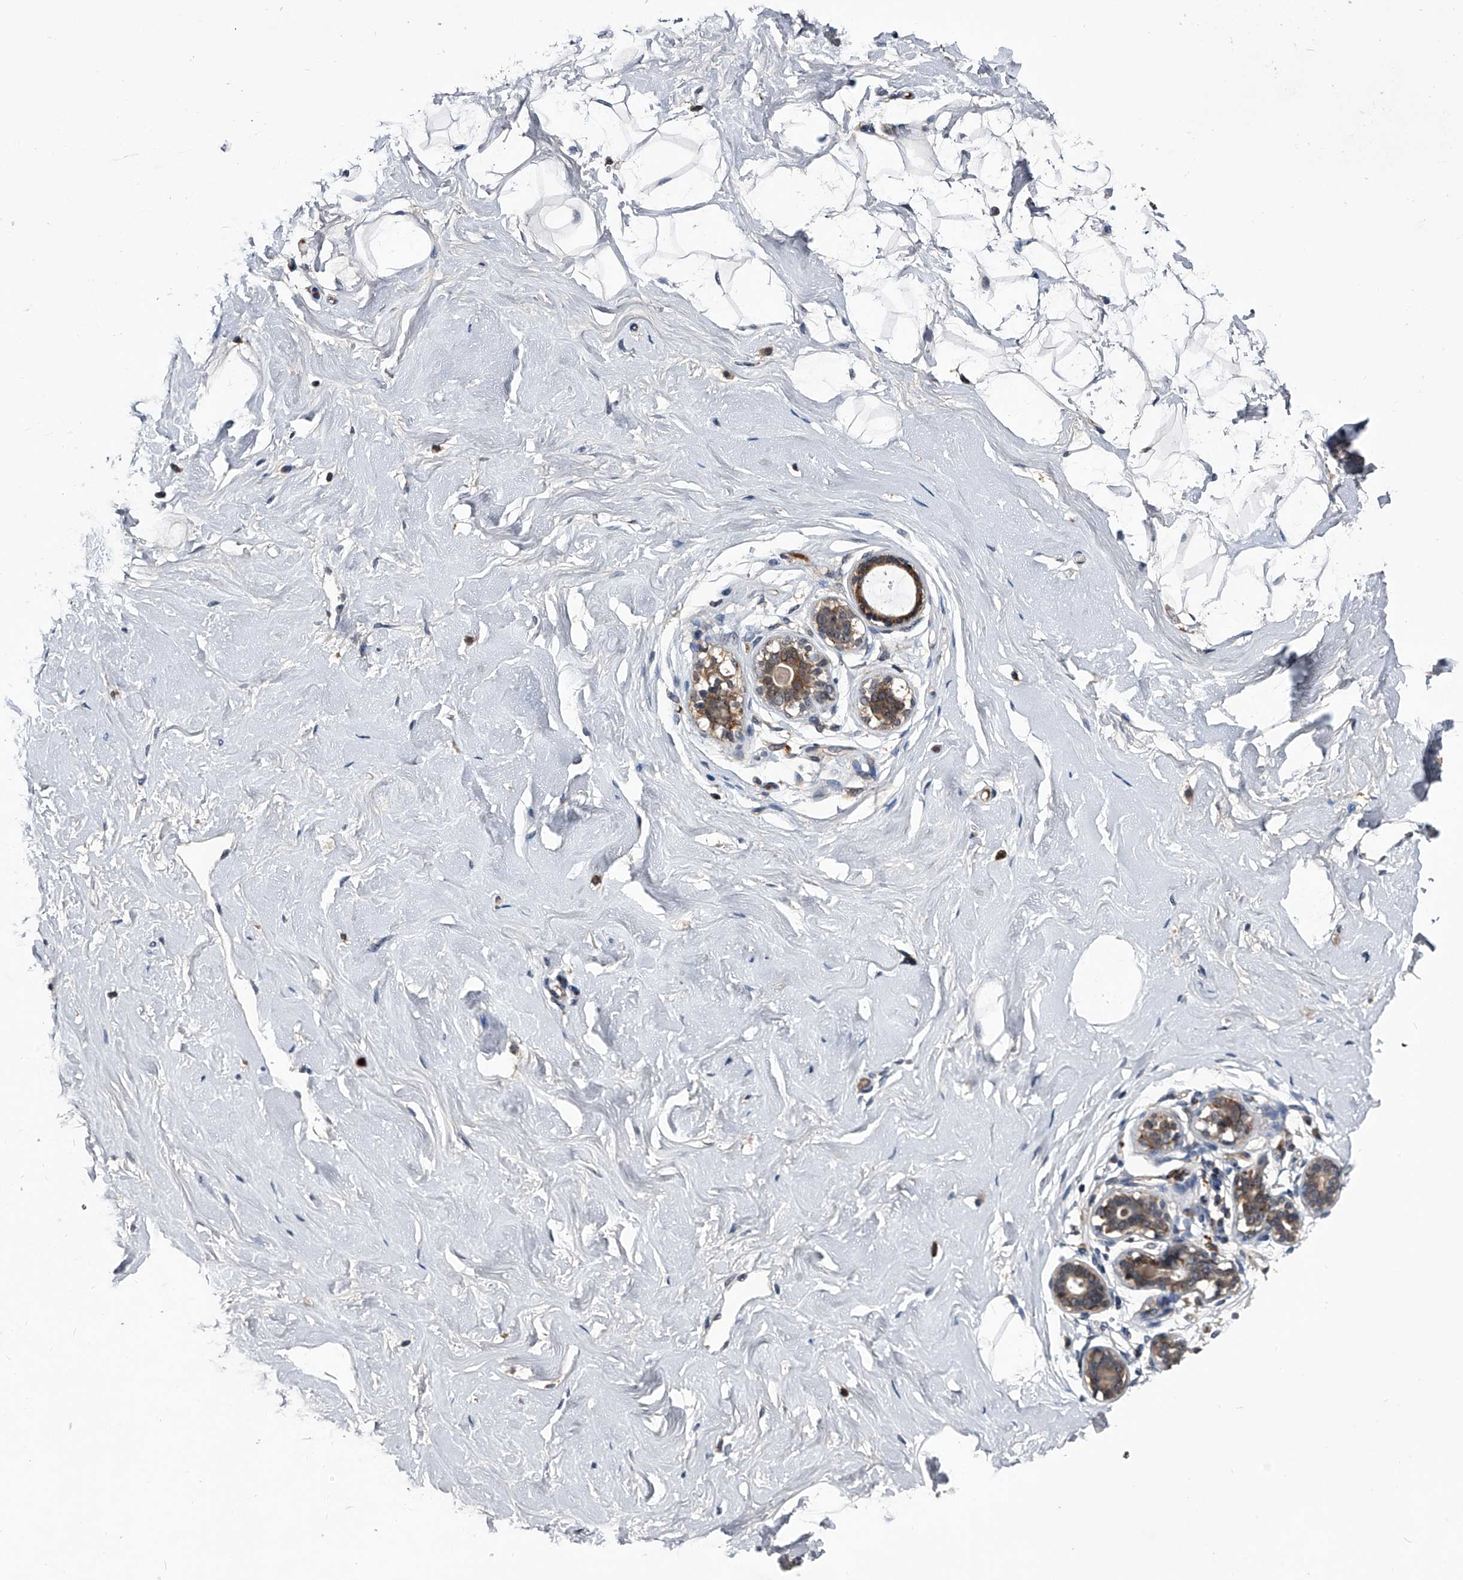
{"staining": {"intensity": "weak", "quantity": "25%-75%", "location": "cytoplasmic/membranous"}, "tissue": "breast", "cell_type": "Adipocytes", "image_type": "normal", "snomed": [{"axis": "morphology", "description": "Normal tissue, NOS"}, {"axis": "morphology", "description": "Adenoma, NOS"}, {"axis": "topography", "description": "Breast"}], "caption": "This histopathology image demonstrates benign breast stained with immunohistochemistry to label a protein in brown. The cytoplasmic/membranous of adipocytes show weak positivity for the protein. Nuclei are counter-stained blue.", "gene": "ZNF30", "patient": {"sex": "female", "age": 23}}